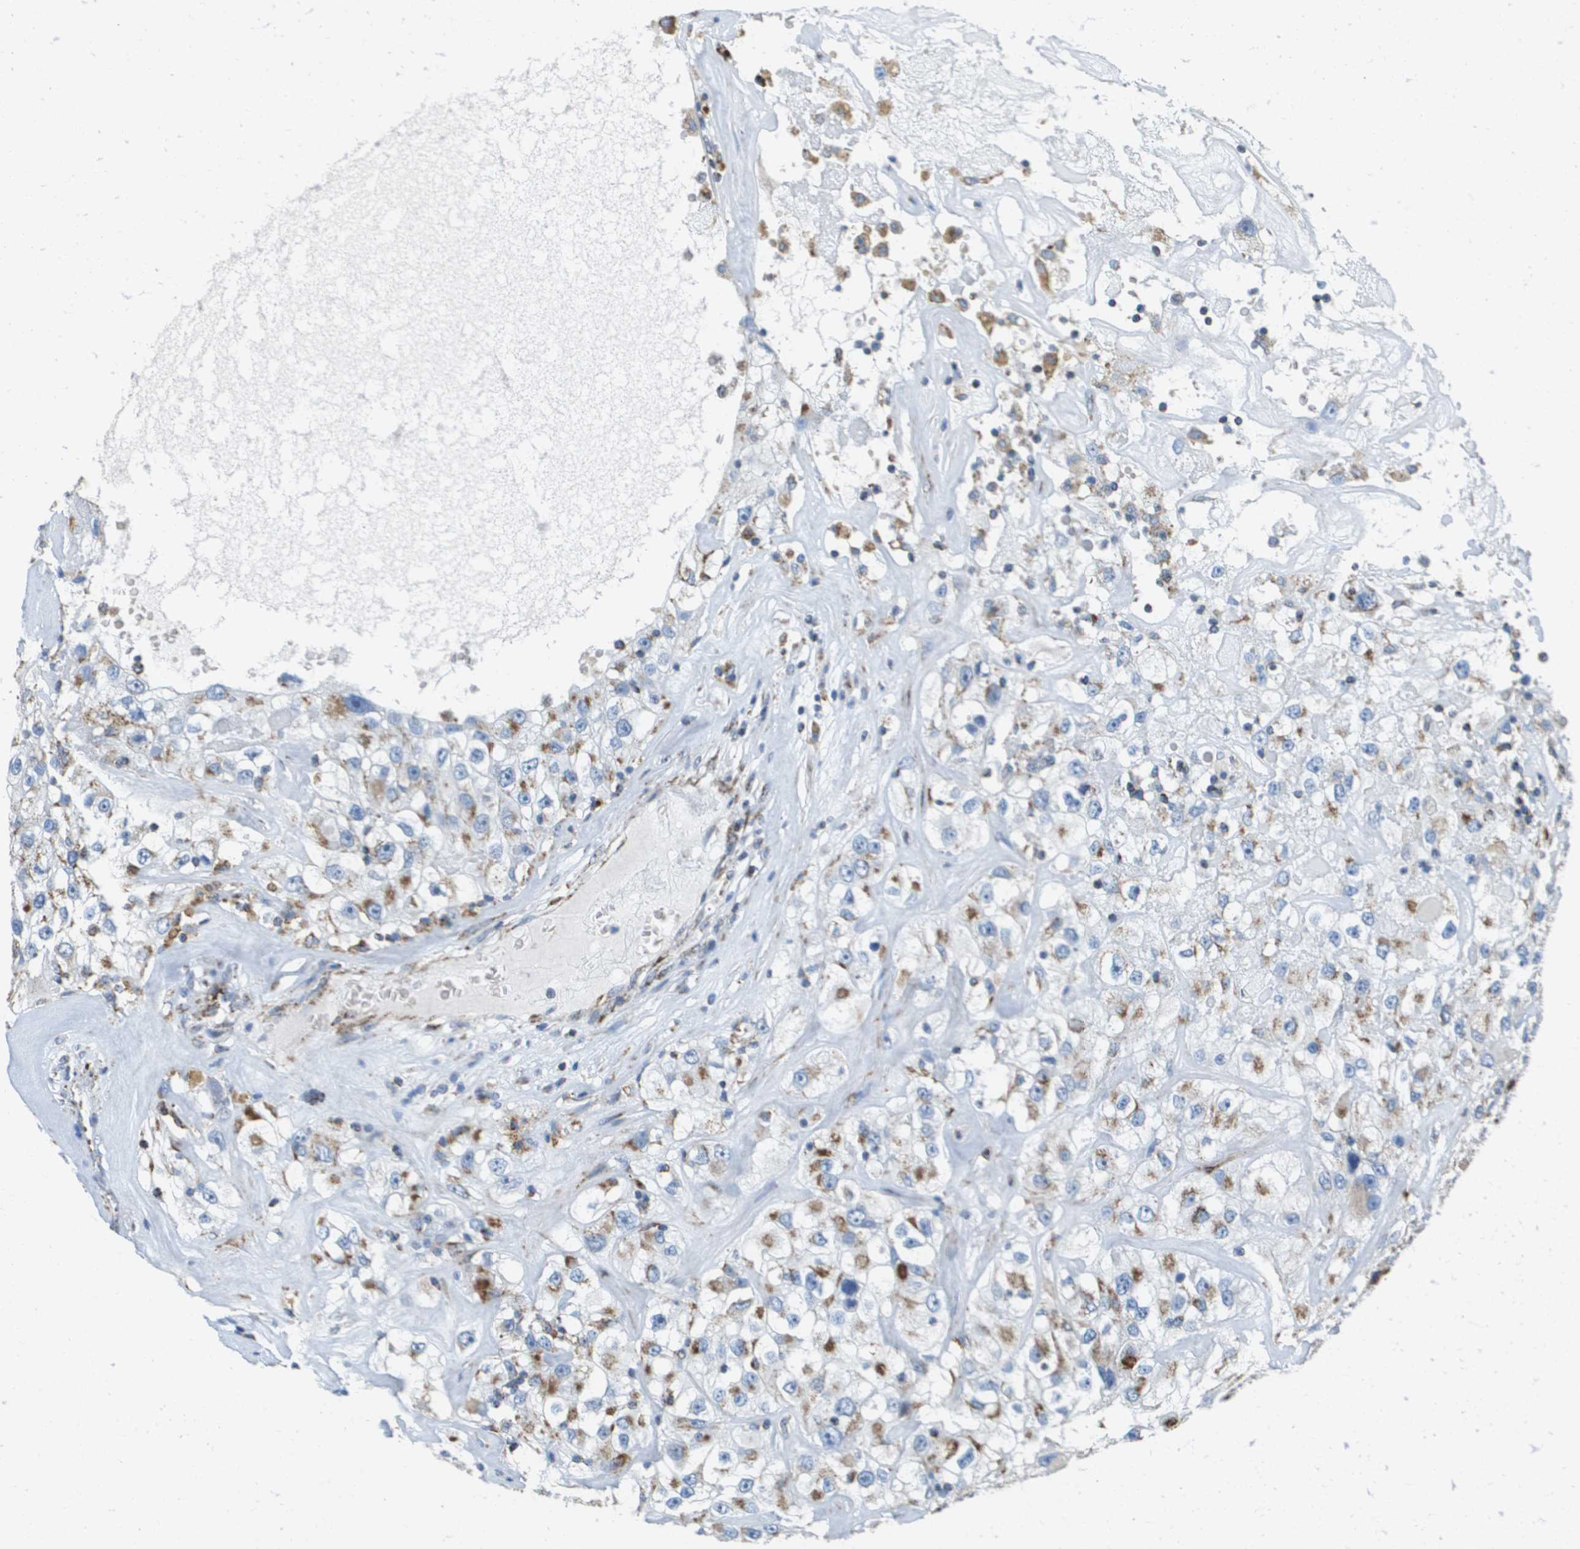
{"staining": {"intensity": "strong", "quantity": ">75%", "location": "cytoplasmic/membranous"}, "tissue": "renal cancer", "cell_type": "Tumor cells", "image_type": "cancer", "snomed": [{"axis": "morphology", "description": "Adenocarcinoma, NOS"}, {"axis": "topography", "description": "Kidney"}], "caption": "An image of human adenocarcinoma (renal) stained for a protein demonstrates strong cytoplasmic/membranous brown staining in tumor cells. The staining is performed using DAB (3,3'-diaminobenzidine) brown chromogen to label protein expression. The nuclei are counter-stained blue using hematoxylin.", "gene": "ATP5F1B", "patient": {"sex": "female", "age": 52}}